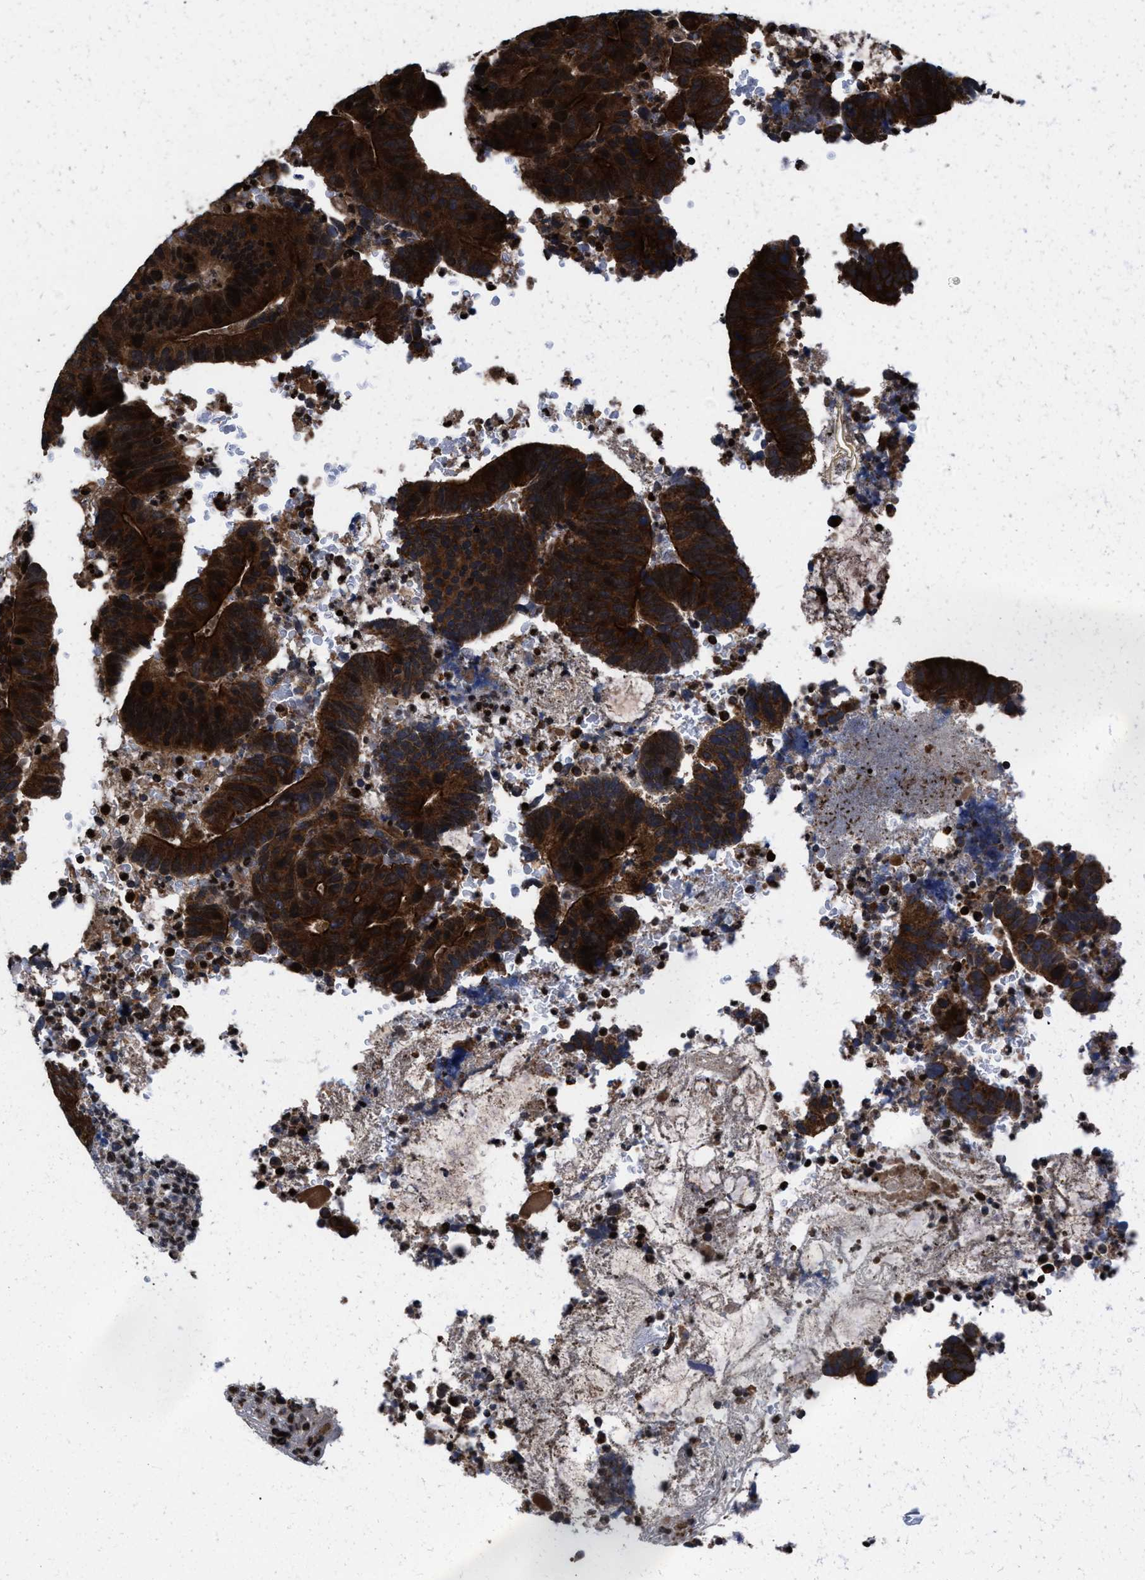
{"staining": {"intensity": "strong", "quantity": ">75%", "location": "cytoplasmic/membranous"}, "tissue": "colorectal cancer", "cell_type": "Tumor cells", "image_type": "cancer", "snomed": [{"axis": "morphology", "description": "Adenocarcinoma, NOS"}, {"axis": "topography", "description": "Colon"}], "caption": "This photomicrograph shows colorectal cancer (adenocarcinoma) stained with IHC to label a protein in brown. The cytoplasmic/membranous of tumor cells show strong positivity for the protein. Nuclei are counter-stained blue.", "gene": "PRR15L", "patient": {"sex": "male", "age": 56}}